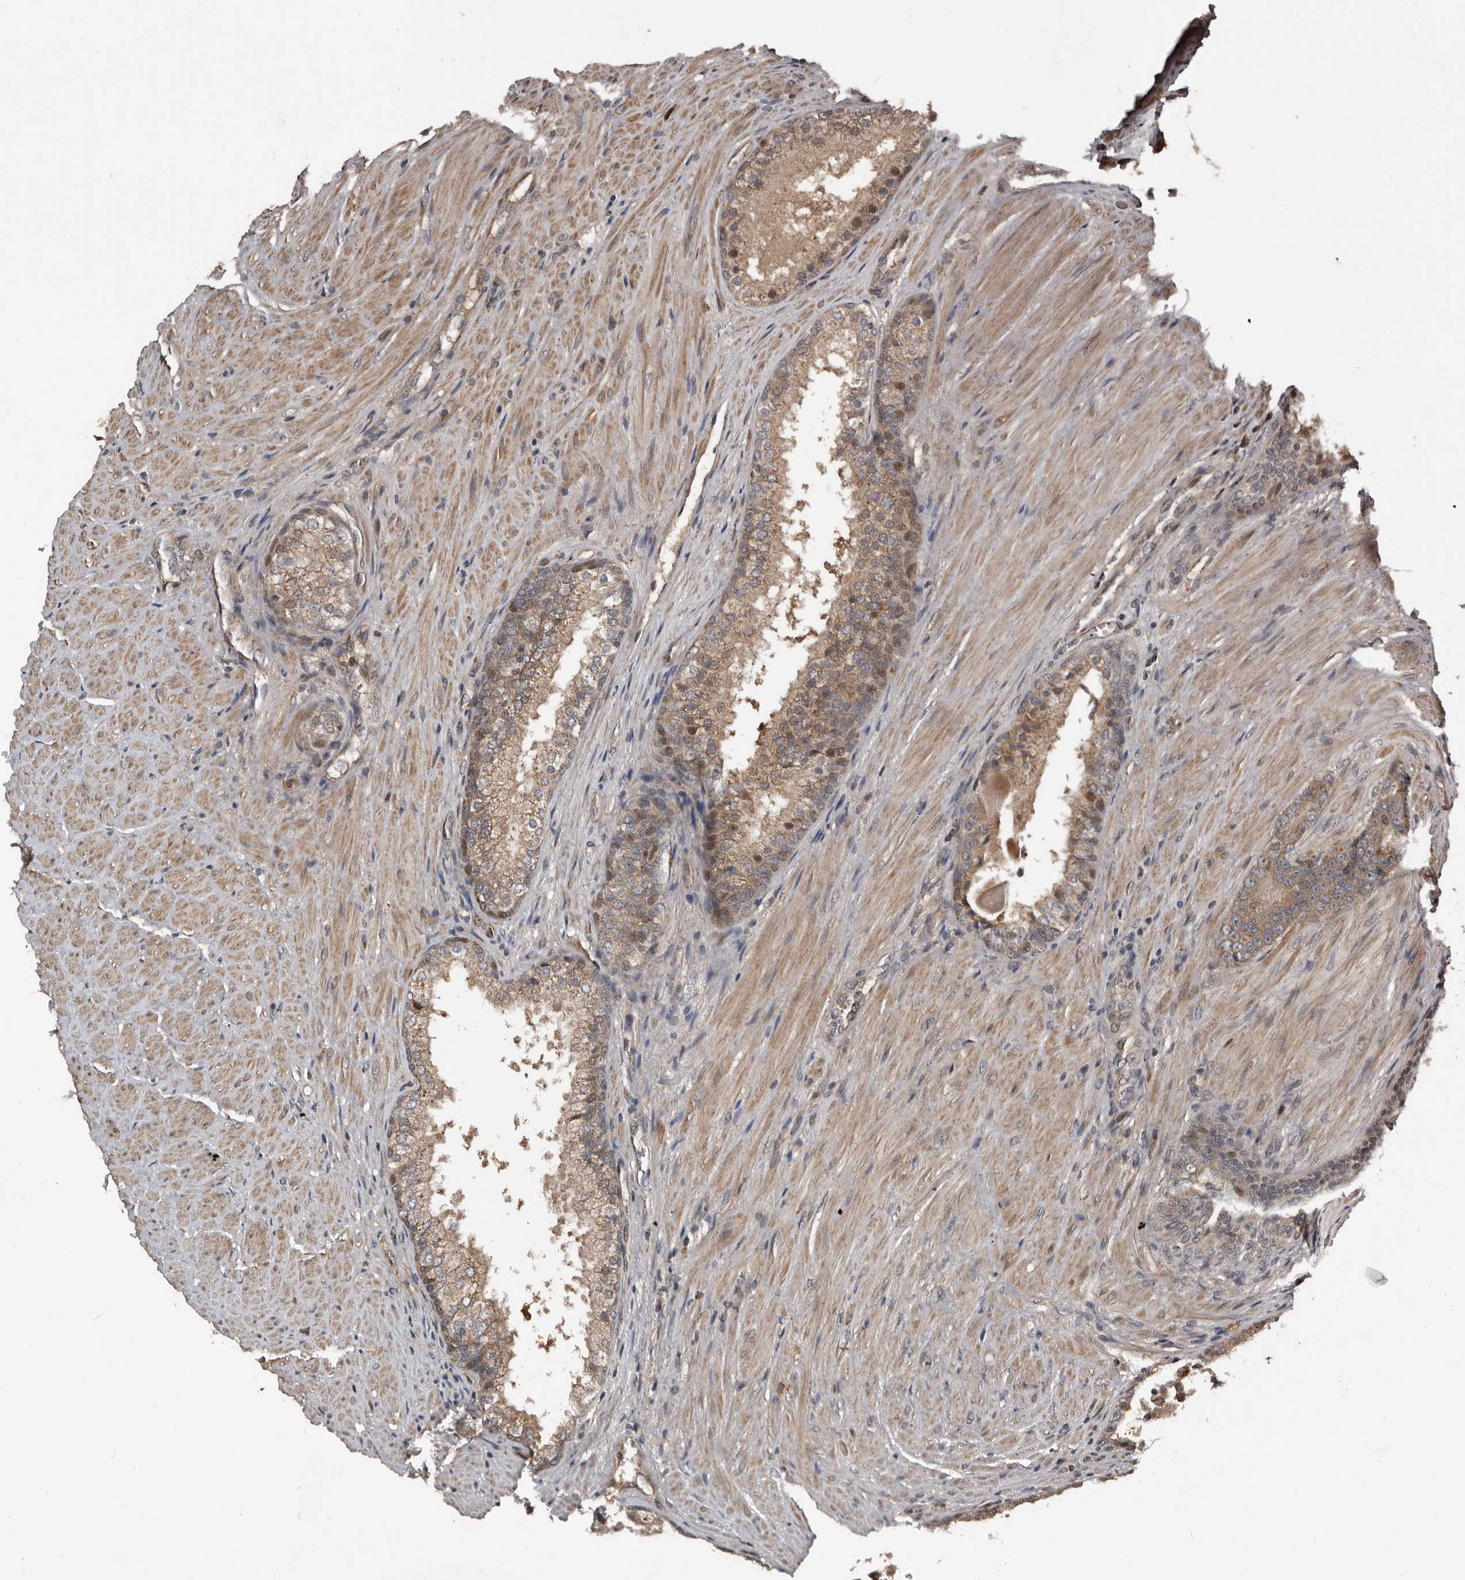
{"staining": {"intensity": "weak", "quantity": ">75%", "location": "cytoplasmic/membranous,nuclear"}, "tissue": "prostate cancer", "cell_type": "Tumor cells", "image_type": "cancer", "snomed": [{"axis": "morphology", "description": "Adenocarcinoma, High grade"}, {"axis": "topography", "description": "Prostate"}], "caption": "There is low levels of weak cytoplasmic/membranous and nuclear expression in tumor cells of adenocarcinoma (high-grade) (prostate), as demonstrated by immunohistochemical staining (brown color).", "gene": "SERTAD4", "patient": {"sex": "male", "age": 60}}